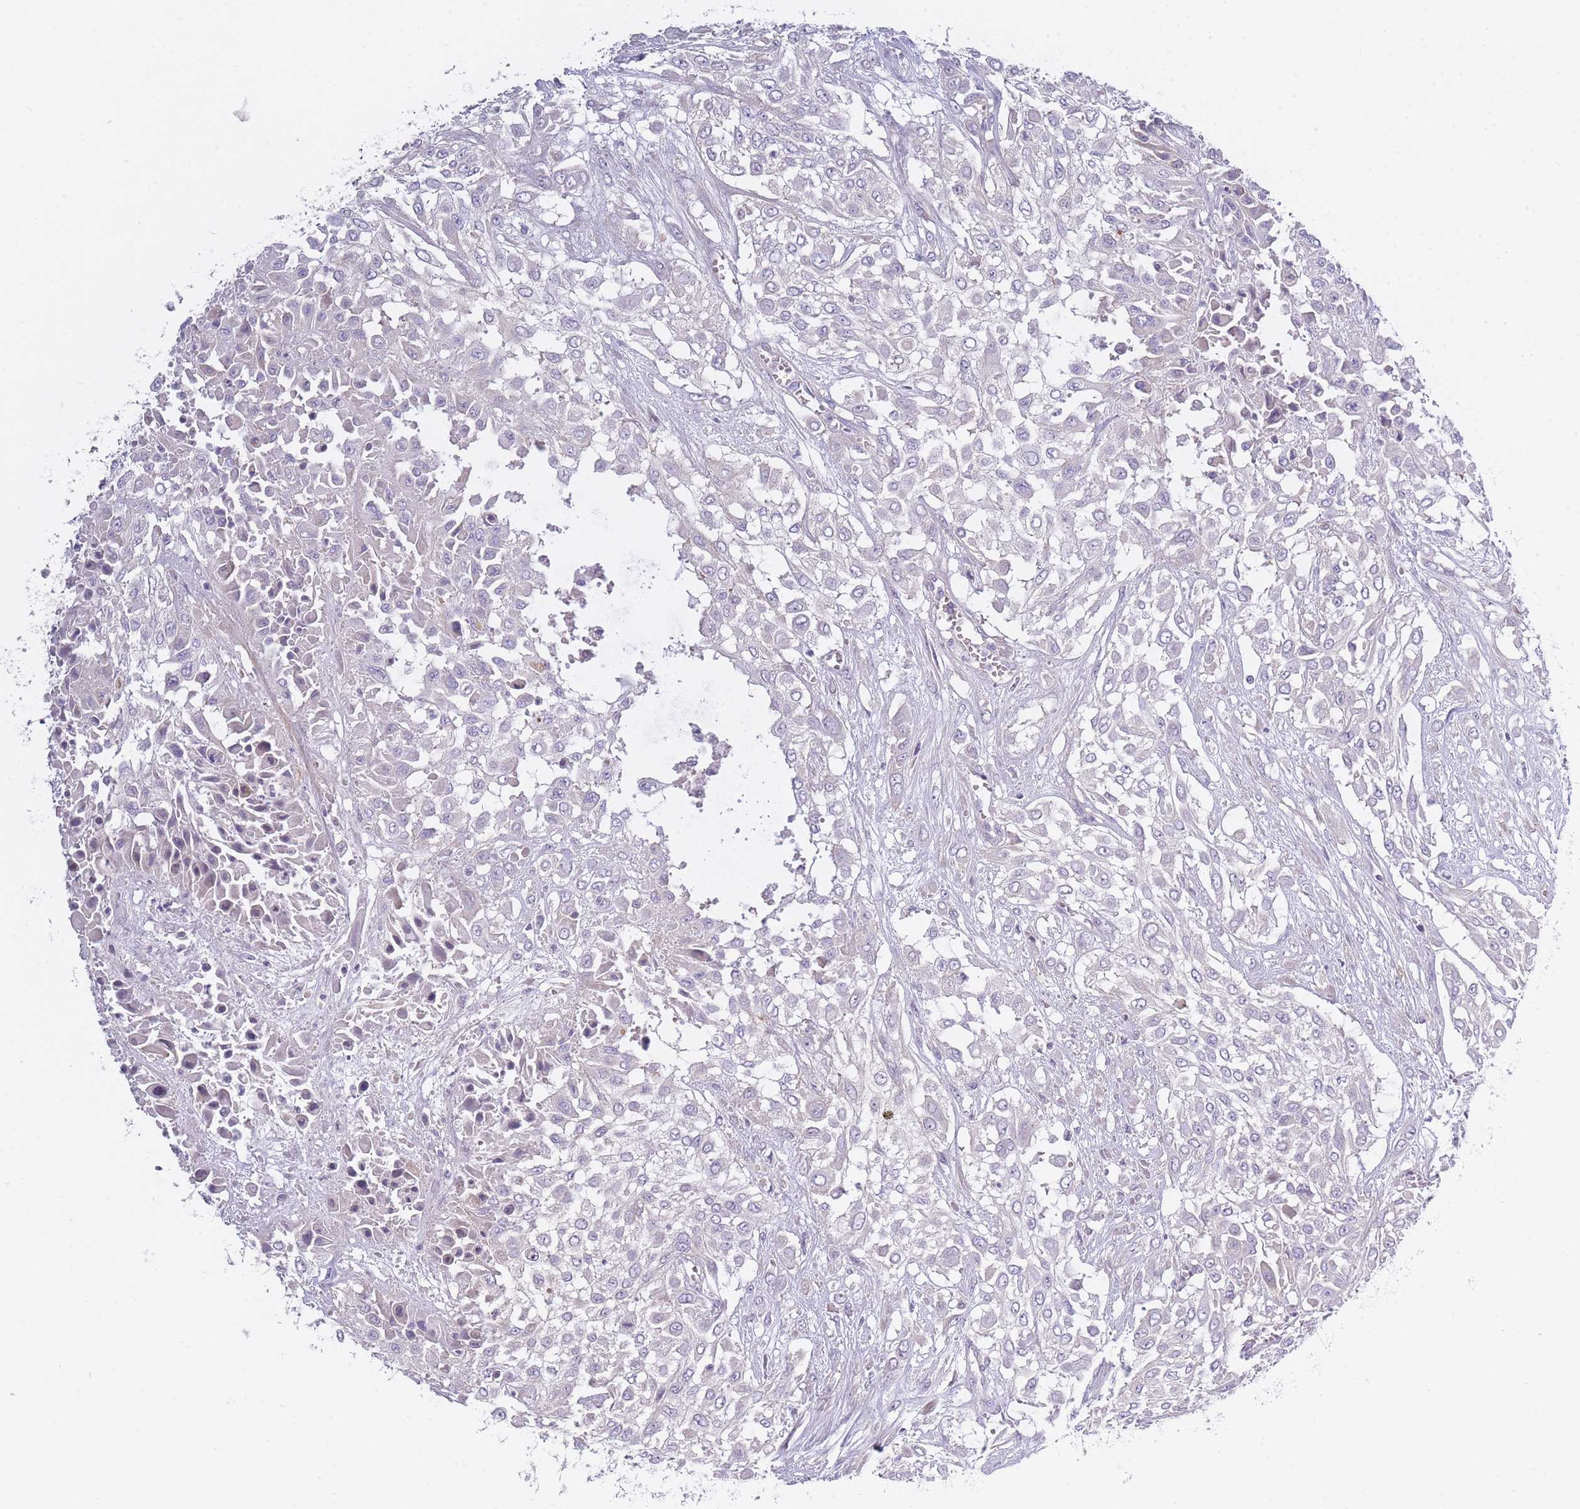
{"staining": {"intensity": "negative", "quantity": "none", "location": "none"}, "tissue": "urothelial cancer", "cell_type": "Tumor cells", "image_type": "cancer", "snomed": [{"axis": "morphology", "description": "Urothelial carcinoma, High grade"}, {"axis": "topography", "description": "Urinary bladder"}], "caption": "IHC image of urothelial cancer stained for a protein (brown), which displays no staining in tumor cells. The staining was performed using DAB to visualize the protein expression in brown, while the nuclei were stained in blue with hematoxylin (Magnification: 20x).", "gene": "AP3M2", "patient": {"sex": "male", "age": 57}}